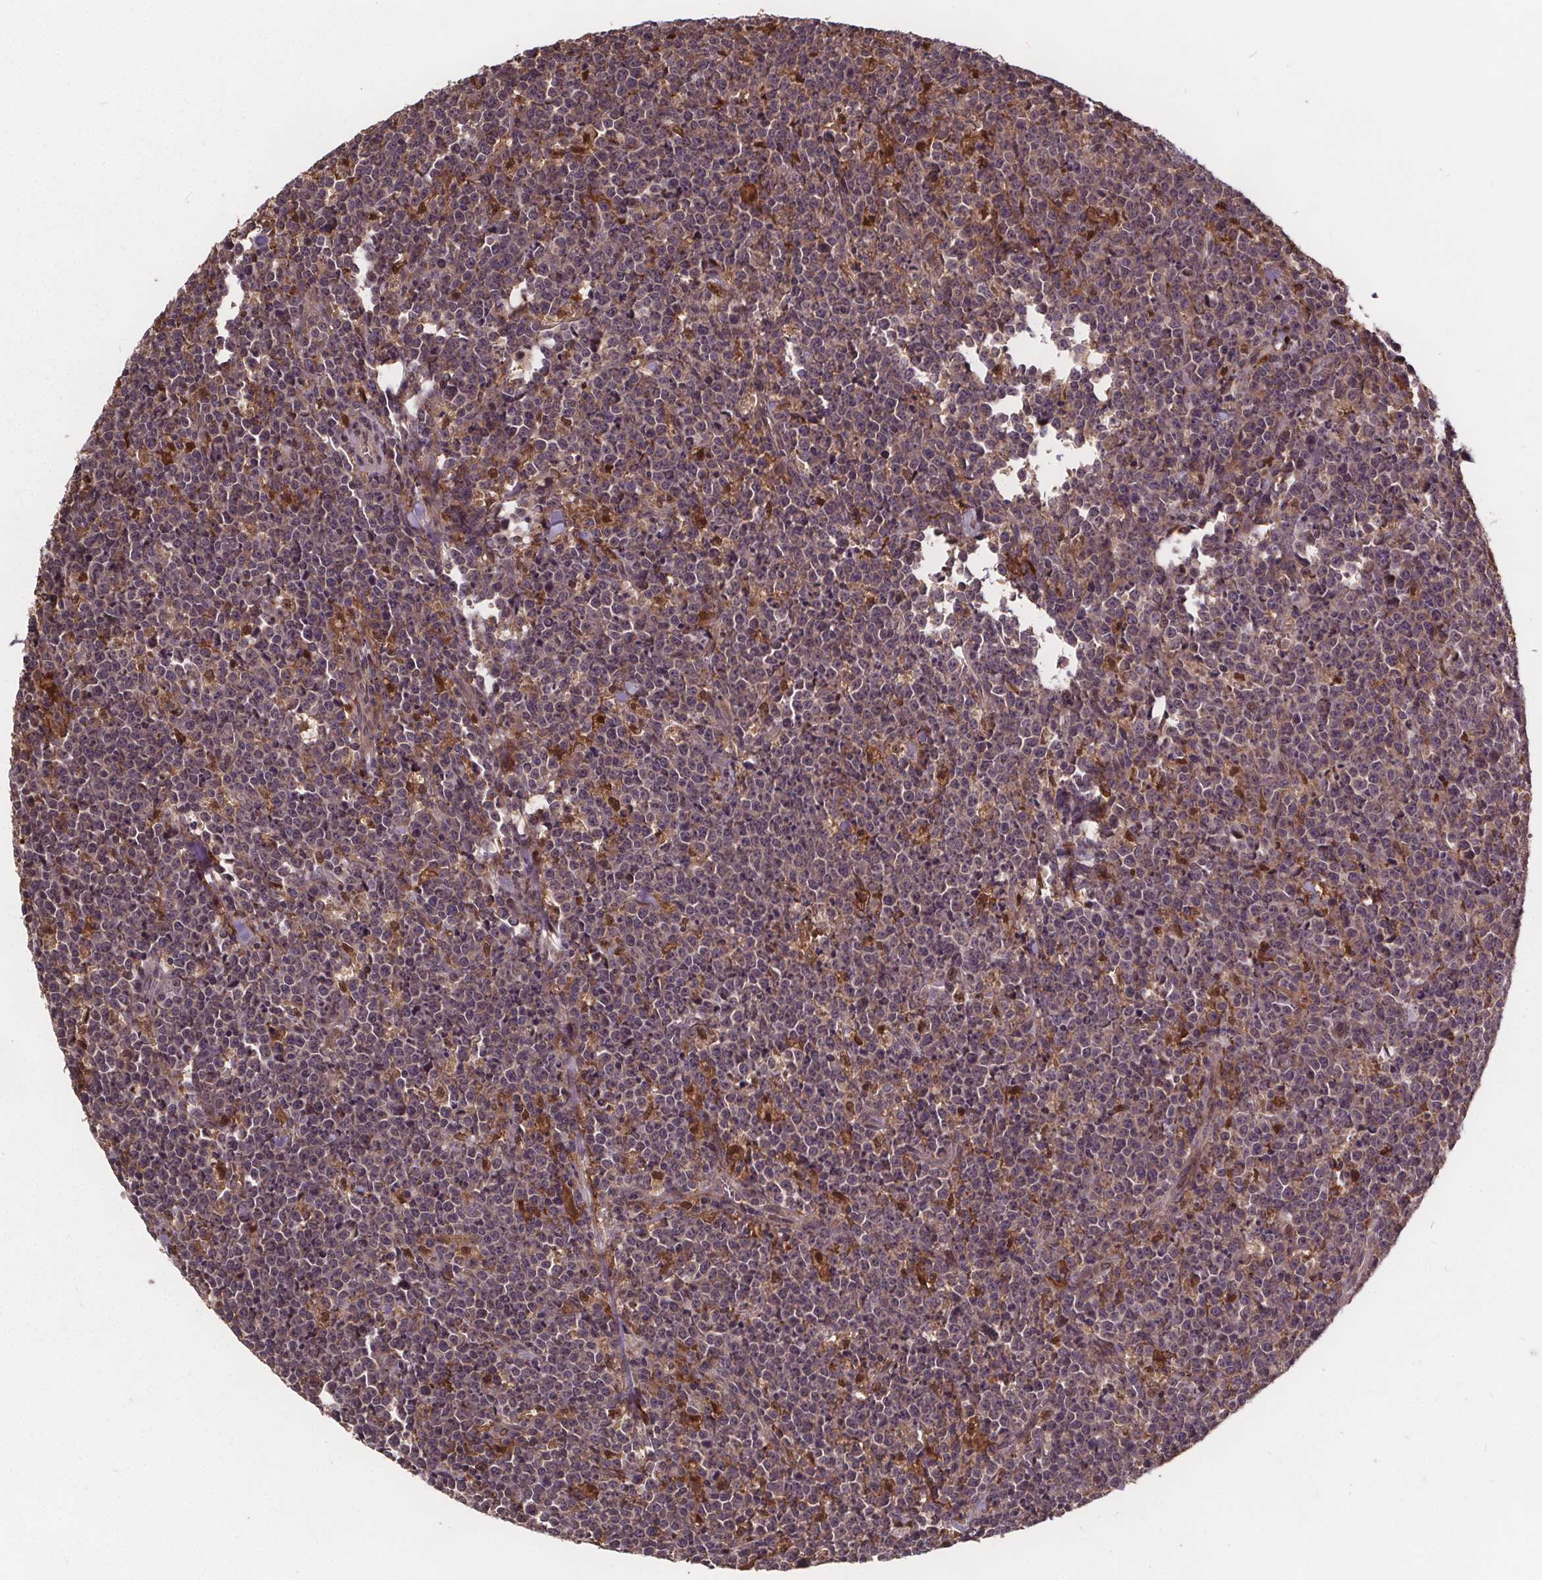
{"staining": {"intensity": "negative", "quantity": "none", "location": "none"}, "tissue": "lymphoma", "cell_type": "Tumor cells", "image_type": "cancer", "snomed": [{"axis": "morphology", "description": "Malignant lymphoma, non-Hodgkin's type, High grade"}, {"axis": "topography", "description": "Small intestine"}], "caption": "This histopathology image is of malignant lymphoma, non-Hodgkin's type (high-grade) stained with IHC to label a protein in brown with the nuclei are counter-stained blue. There is no expression in tumor cells.", "gene": "USP9X", "patient": {"sex": "female", "age": 56}}